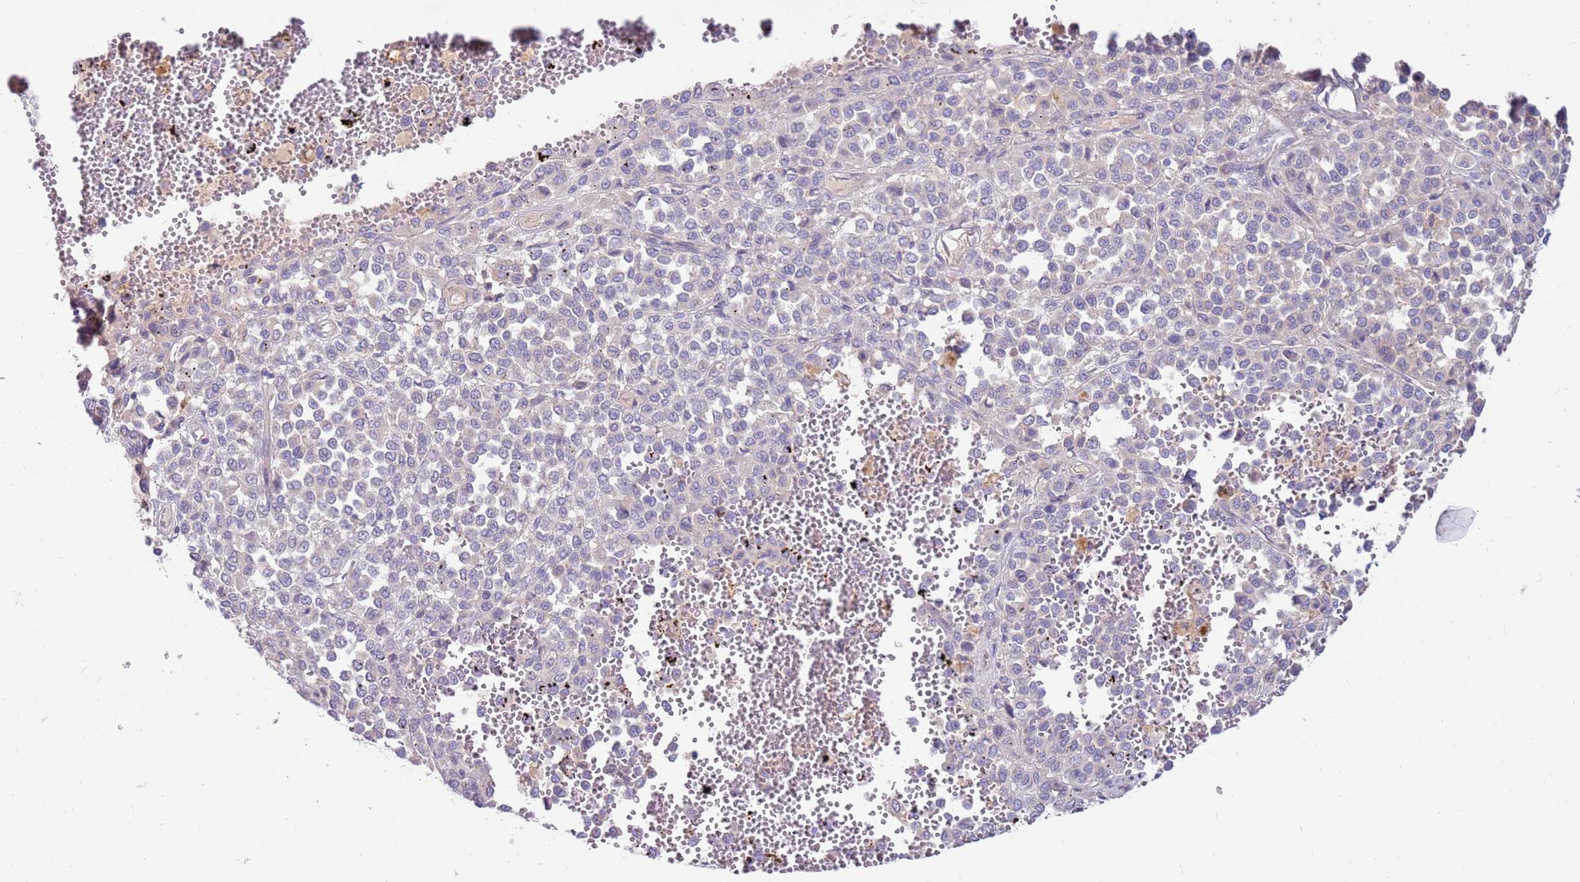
{"staining": {"intensity": "negative", "quantity": "none", "location": "none"}, "tissue": "melanoma", "cell_type": "Tumor cells", "image_type": "cancer", "snomed": [{"axis": "morphology", "description": "Malignant melanoma, Metastatic site"}, {"axis": "topography", "description": "Pancreas"}], "caption": "High power microscopy photomicrograph of an immunohistochemistry image of malignant melanoma (metastatic site), revealing no significant expression in tumor cells.", "gene": "SLC44A4", "patient": {"sex": "female", "age": 30}}